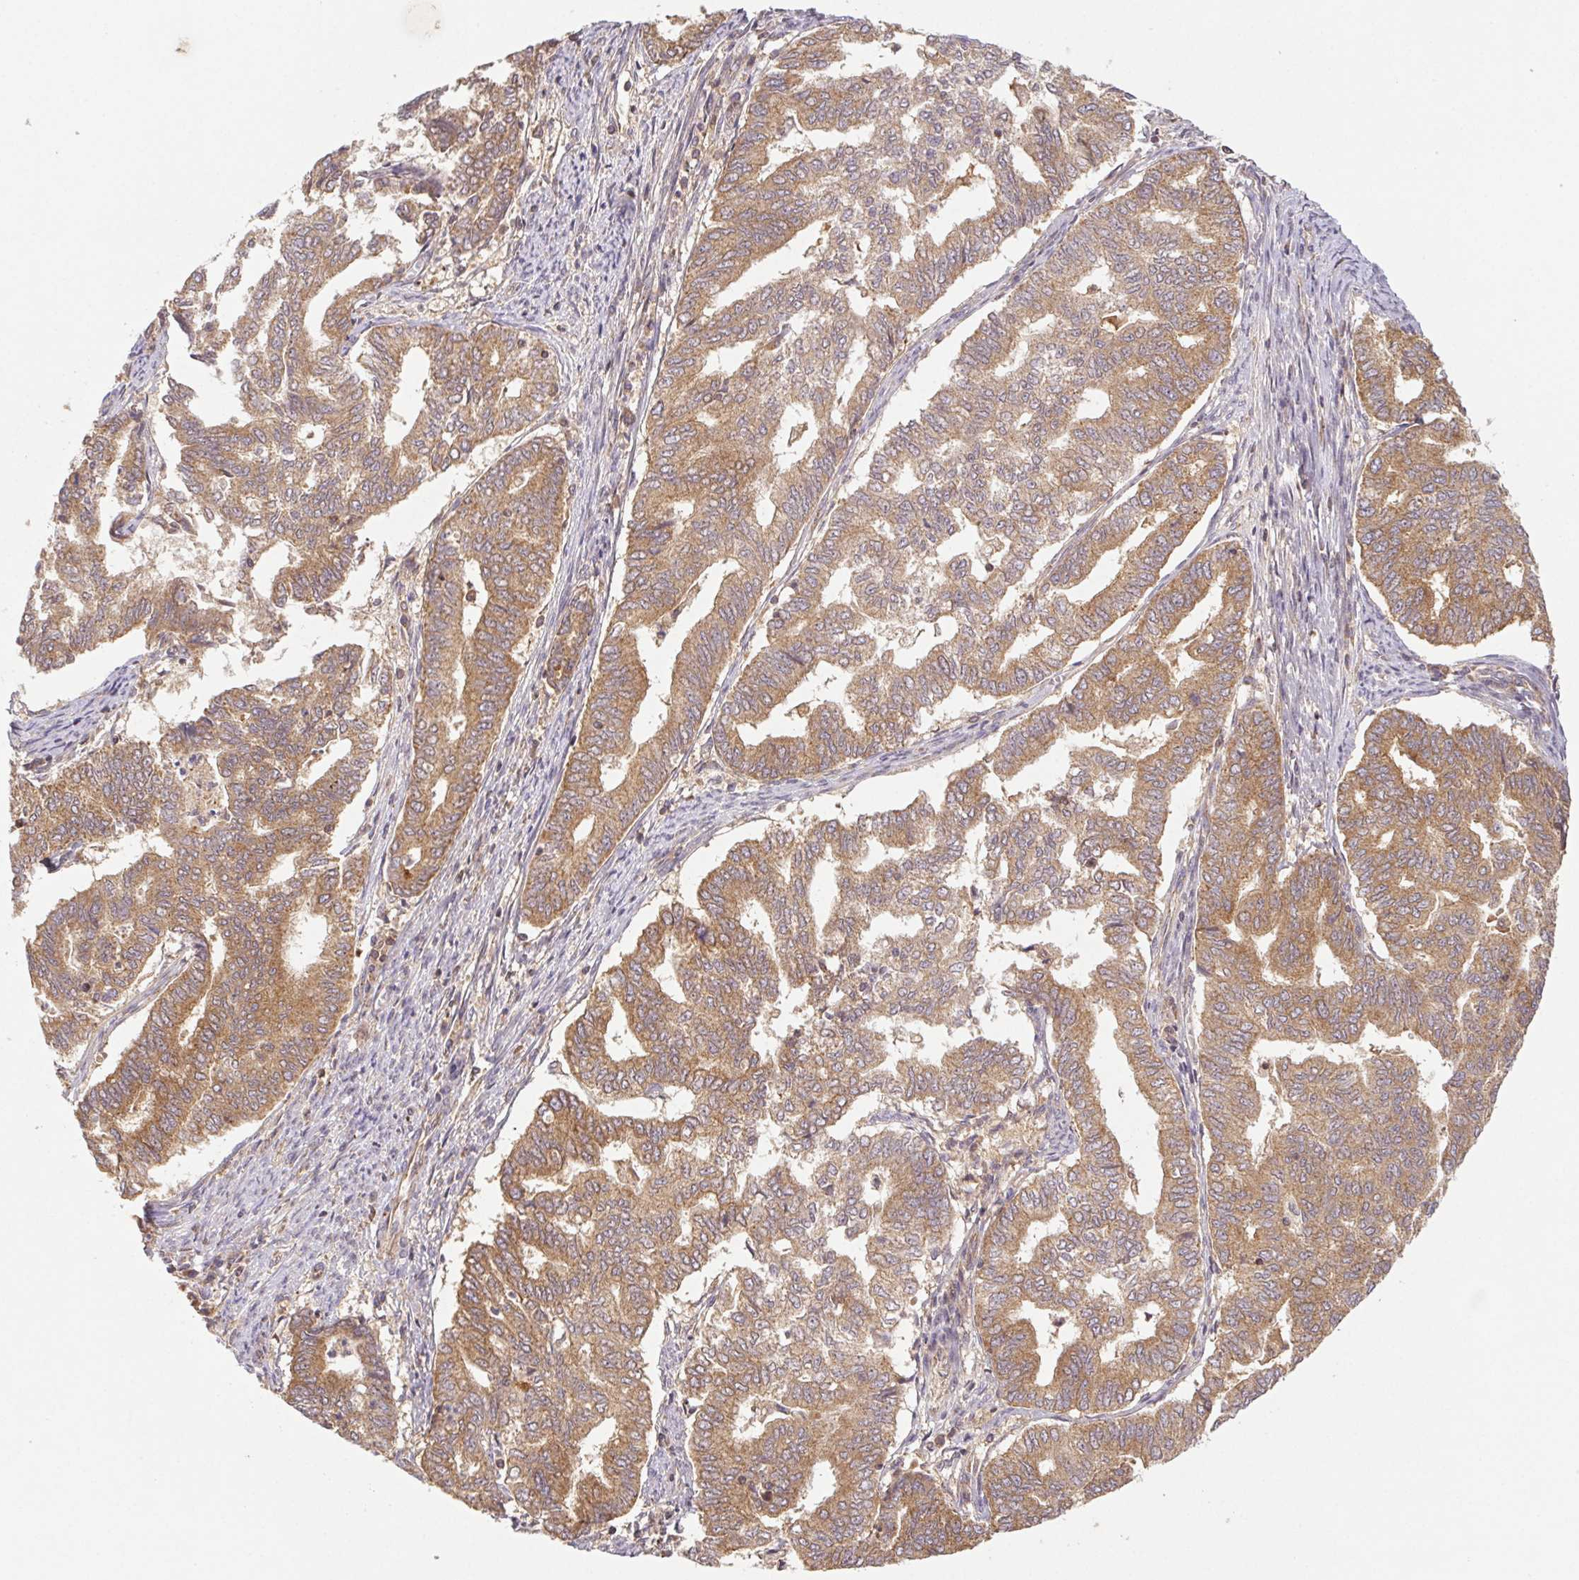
{"staining": {"intensity": "moderate", "quantity": "25%-75%", "location": "cytoplasmic/membranous"}, "tissue": "endometrial cancer", "cell_type": "Tumor cells", "image_type": "cancer", "snomed": [{"axis": "morphology", "description": "Adenocarcinoma, NOS"}, {"axis": "topography", "description": "Endometrium"}], "caption": "An immunohistochemistry image of neoplastic tissue is shown. Protein staining in brown labels moderate cytoplasmic/membranous positivity in adenocarcinoma (endometrial) within tumor cells. Nuclei are stained in blue.", "gene": "MTHFD1", "patient": {"sex": "female", "age": 79}}